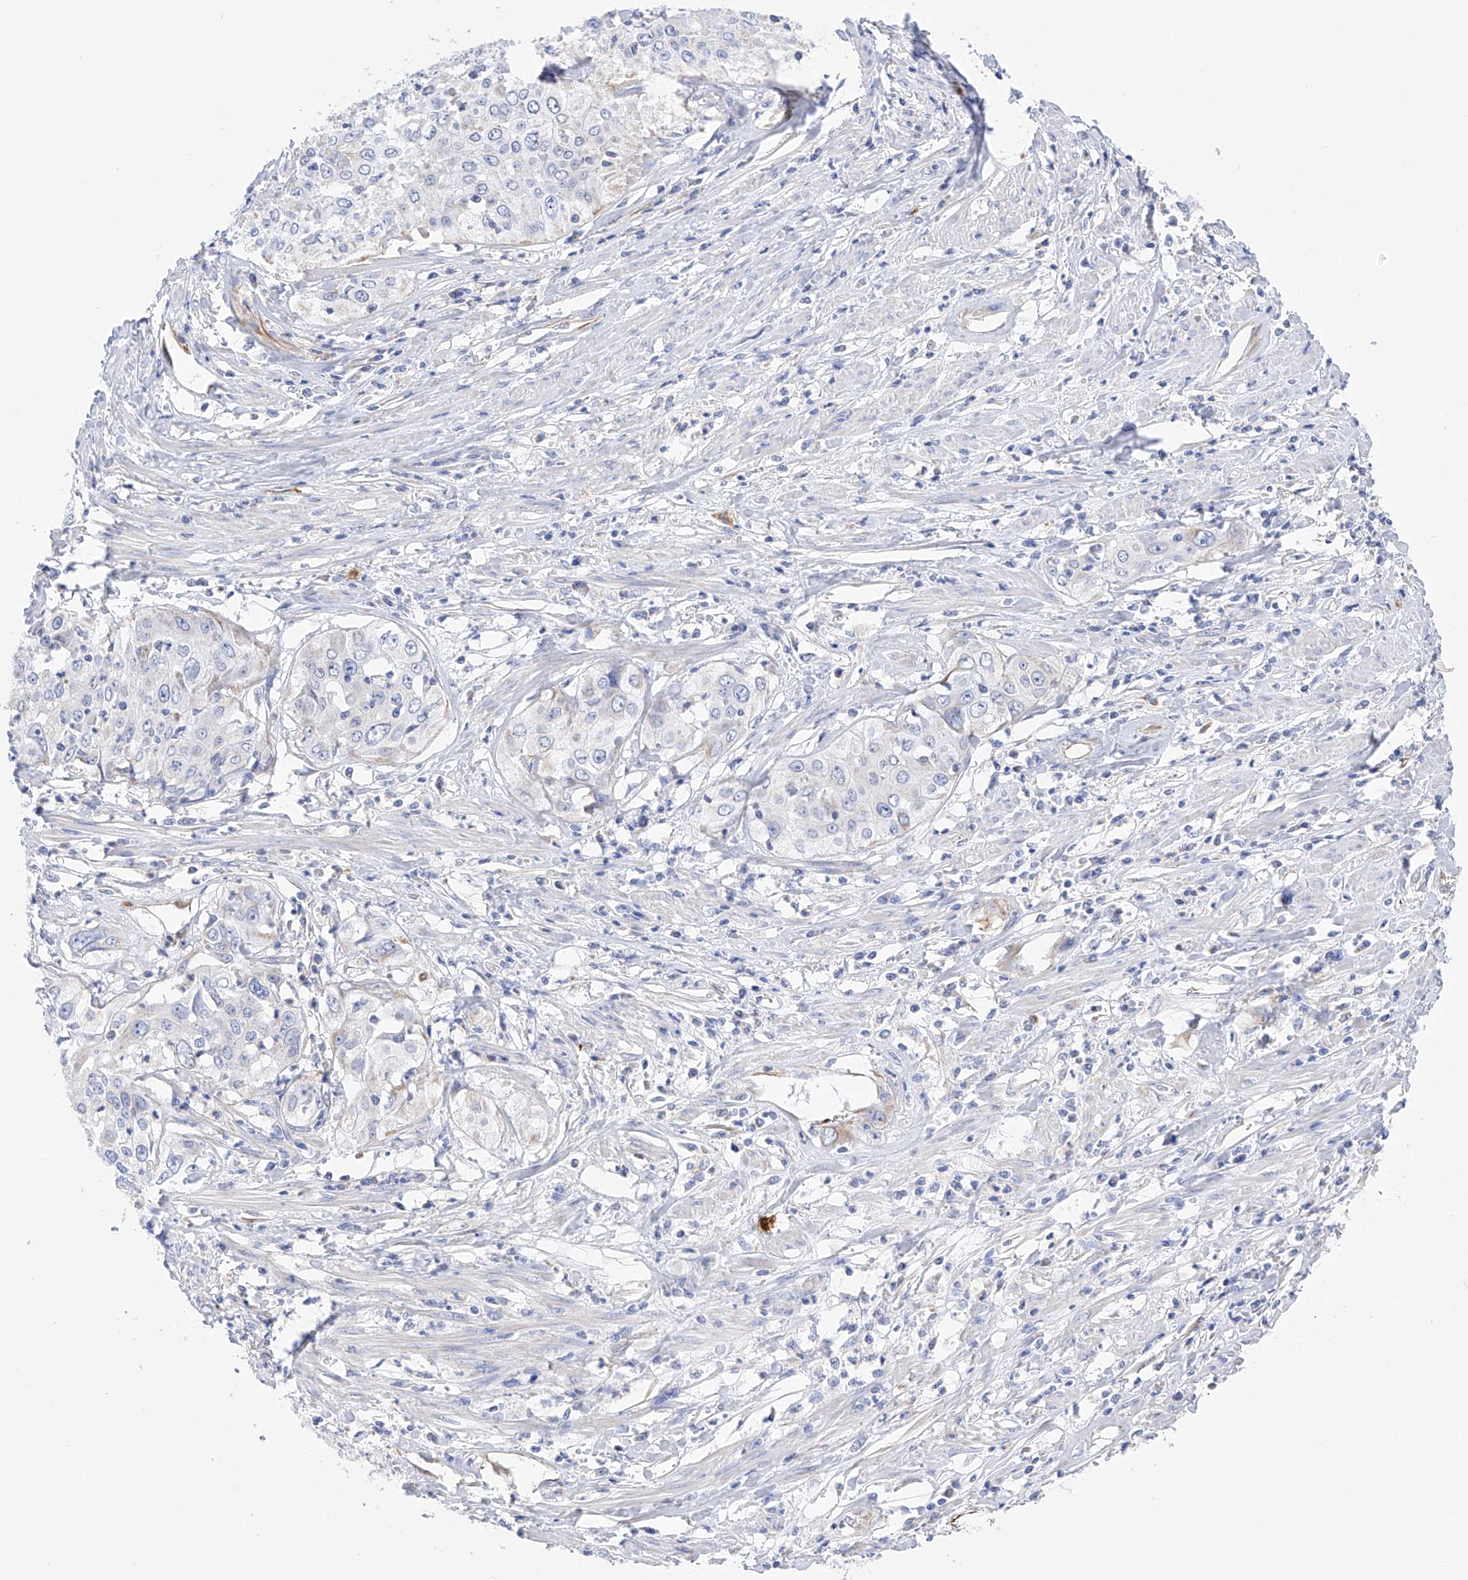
{"staining": {"intensity": "negative", "quantity": "none", "location": "none"}, "tissue": "cervical cancer", "cell_type": "Tumor cells", "image_type": "cancer", "snomed": [{"axis": "morphology", "description": "Squamous cell carcinoma, NOS"}, {"axis": "topography", "description": "Cervix"}], "caption": "Protein analysis of cervical cancer (squamous cell carcinoma) demonstrates no significant expression in tumor cells.", "gene": "FLG", "patient": {"sex": "female", "age": 31}}